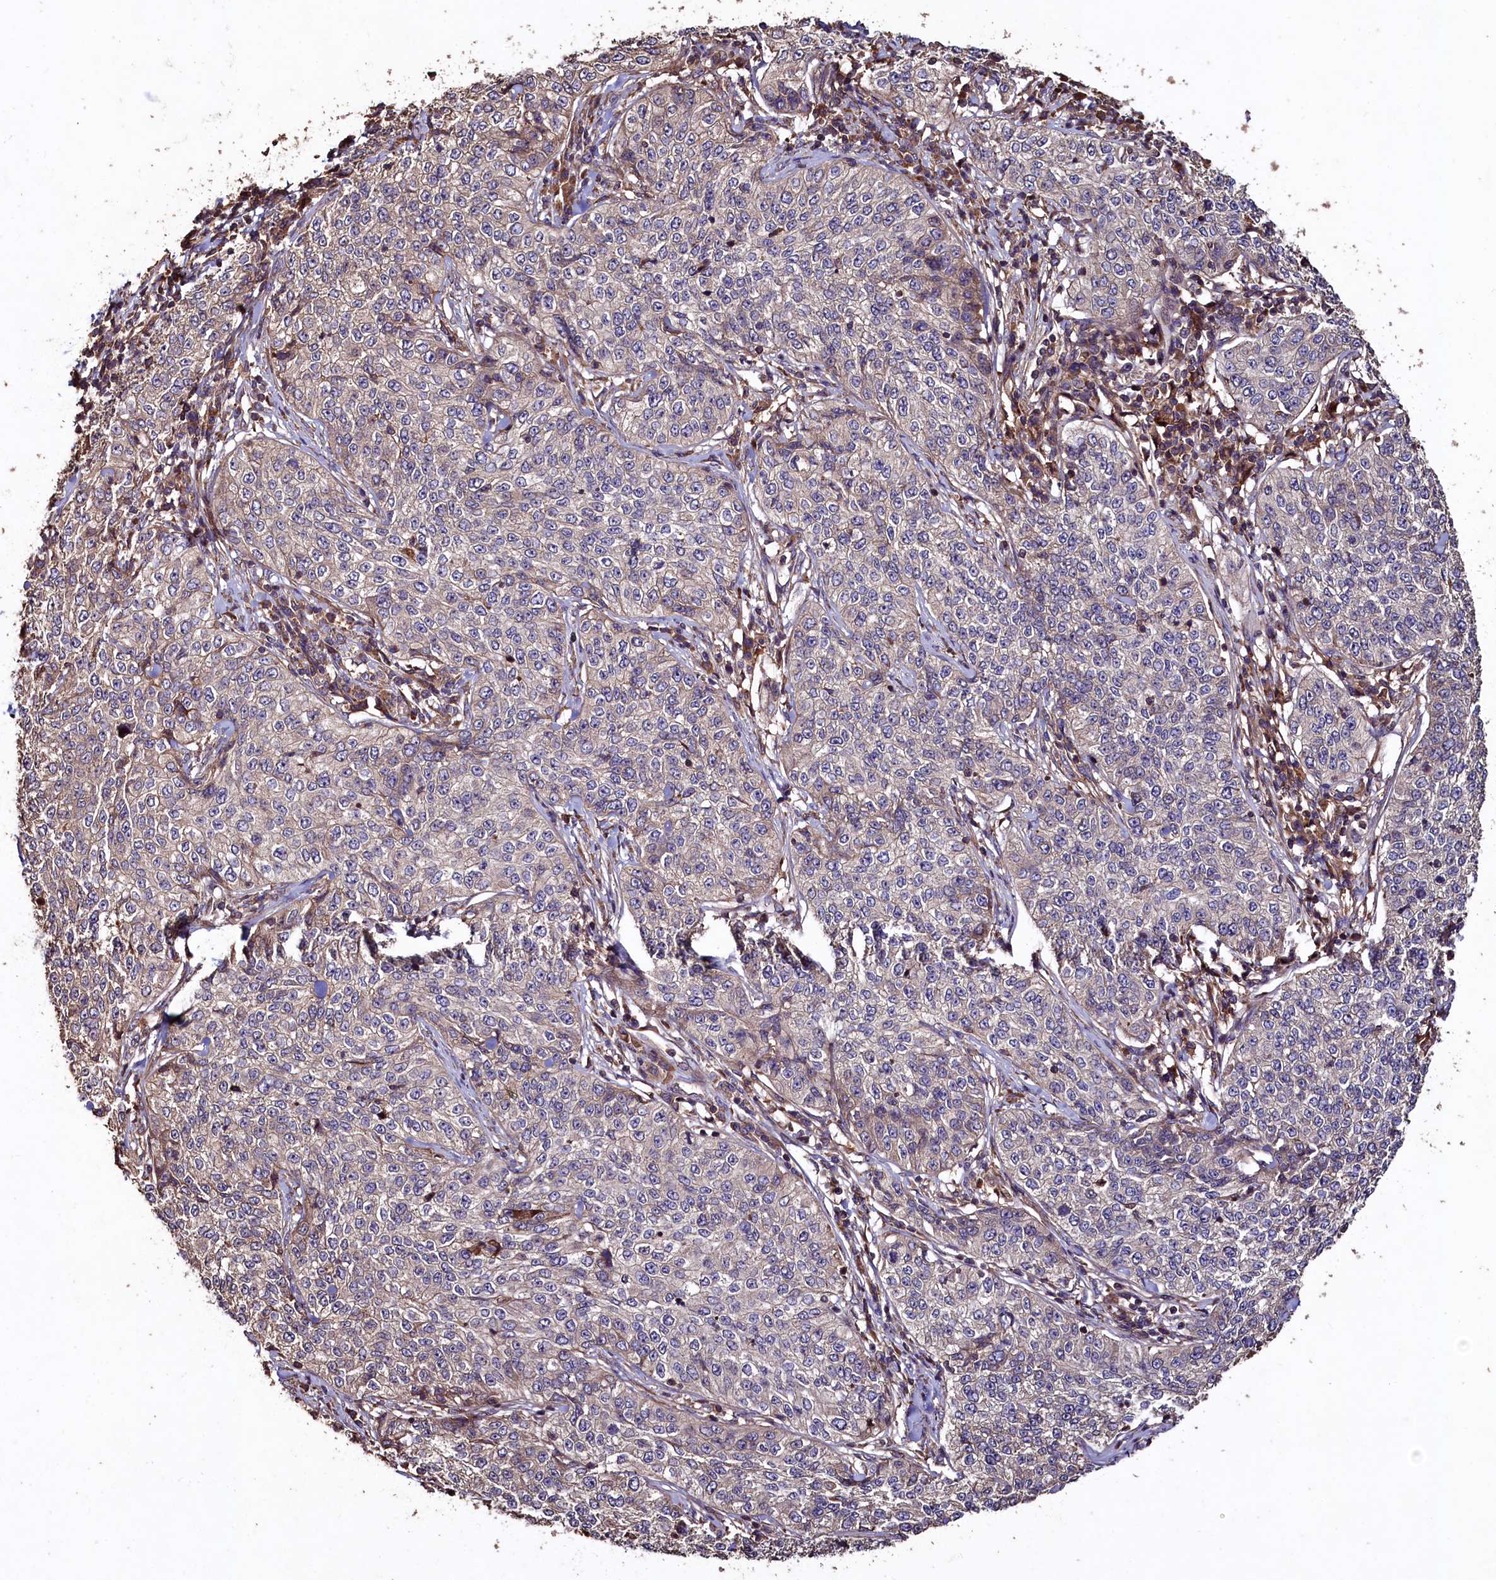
{"staining": {"intensity": "negative", "quantity": "none", "location": "none"}, "tissue": "cervical cancer", "cell_type": "Tumor cells", "image_type": "cancer", "snomed": [{"axis": "morphology", "description": "Squamous cell carcinoma, NOS"}, {"axis": "topography", "description": "Cervix"}], "caption": "There is no significant positivity in tumor cells of cervical cancer. Brightfield microscopy of IHC stained with DAB (3,3'-diaminobenzidine) (brown) and hematoxylin (blue), captured at high magnification.", "gene": "TMEM98", "patient": {"sex": "female", "age": 35}}